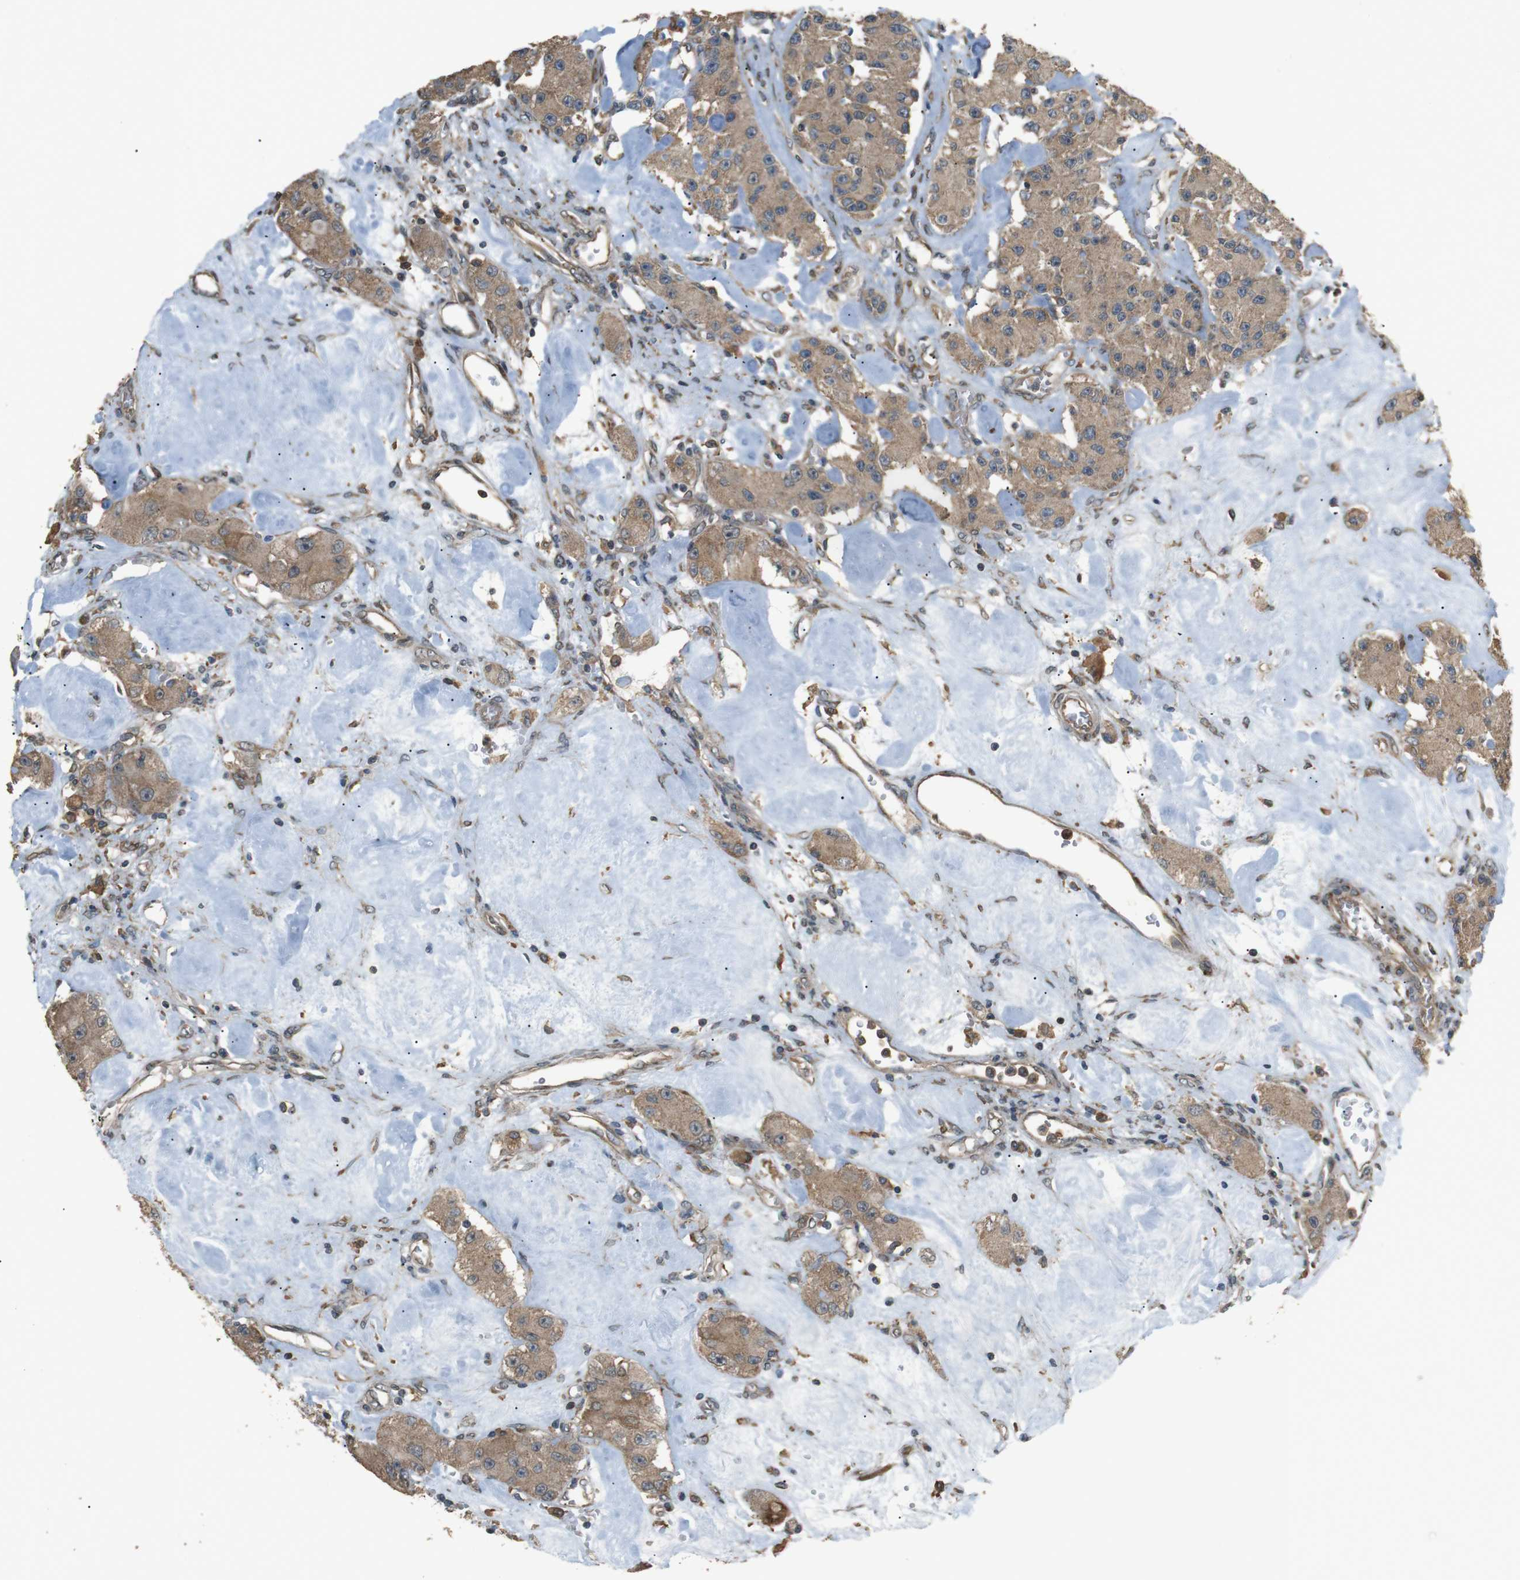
{"staining": {"intensity": "moderate", "quantity": ">75%", "location": "cytoplasmic/membranous"}, "tissue": "carcinoid", "cell_type": "Tumor cells", "image_type": "cancer", "snomed": [{"axis": "morphology", "description": "Carcinoid, malignant, NOS"}, {"axis": "topography", "description": "Pancreas"}], "caption": "Carcinoid stained with a brown dye reveals moderate cytoplasmic/membranous positive expression in approximately >75% of tumor cells.", "gene": "ARHGAP24", "patient": {"sex": "male", "age": 41}}